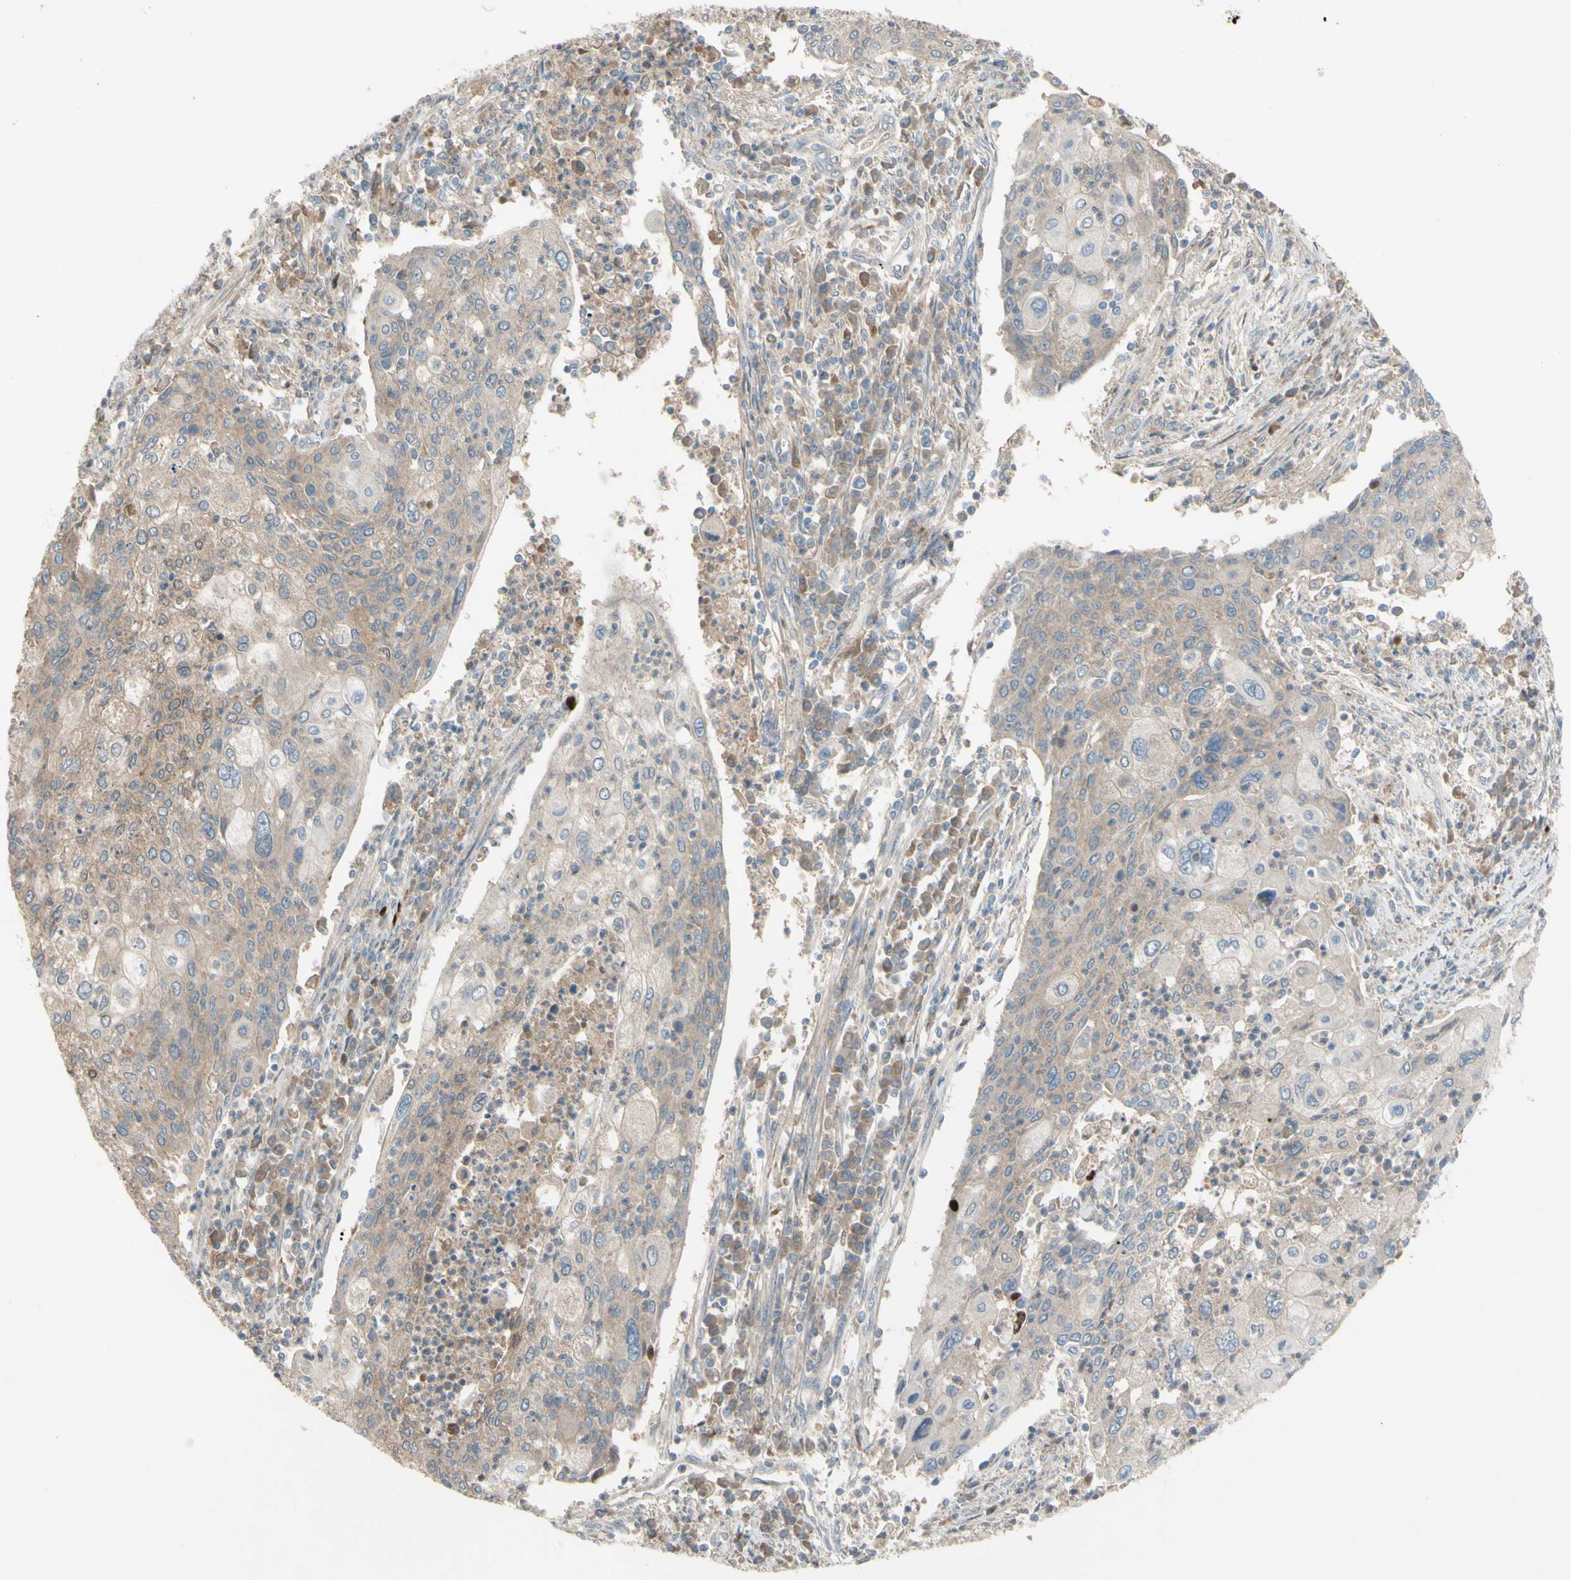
{"staining": {"intensity": "weak", "quantity": ">75%", "location": "cytoplasmic/membranous"}, "tissue": "cervical cancer", "cell_type": "Tumor cells", "image_type": "cancer", "snomed": [{"axis": "morphology", "description": "Squamous cell carcinoma, NOS"}, {"axis": "topography", "description": "Cervix"}], "caption": "Tumor cells demonstrate weak cytoplasmic/membranous expression in about >75% of cells in cervical squamous cell carcinoma. Ihc stains the protein of interest in brown and the nuclei are stained blue.", "gene": "AFP", "patient": {"sex": "female", "age": 40}}